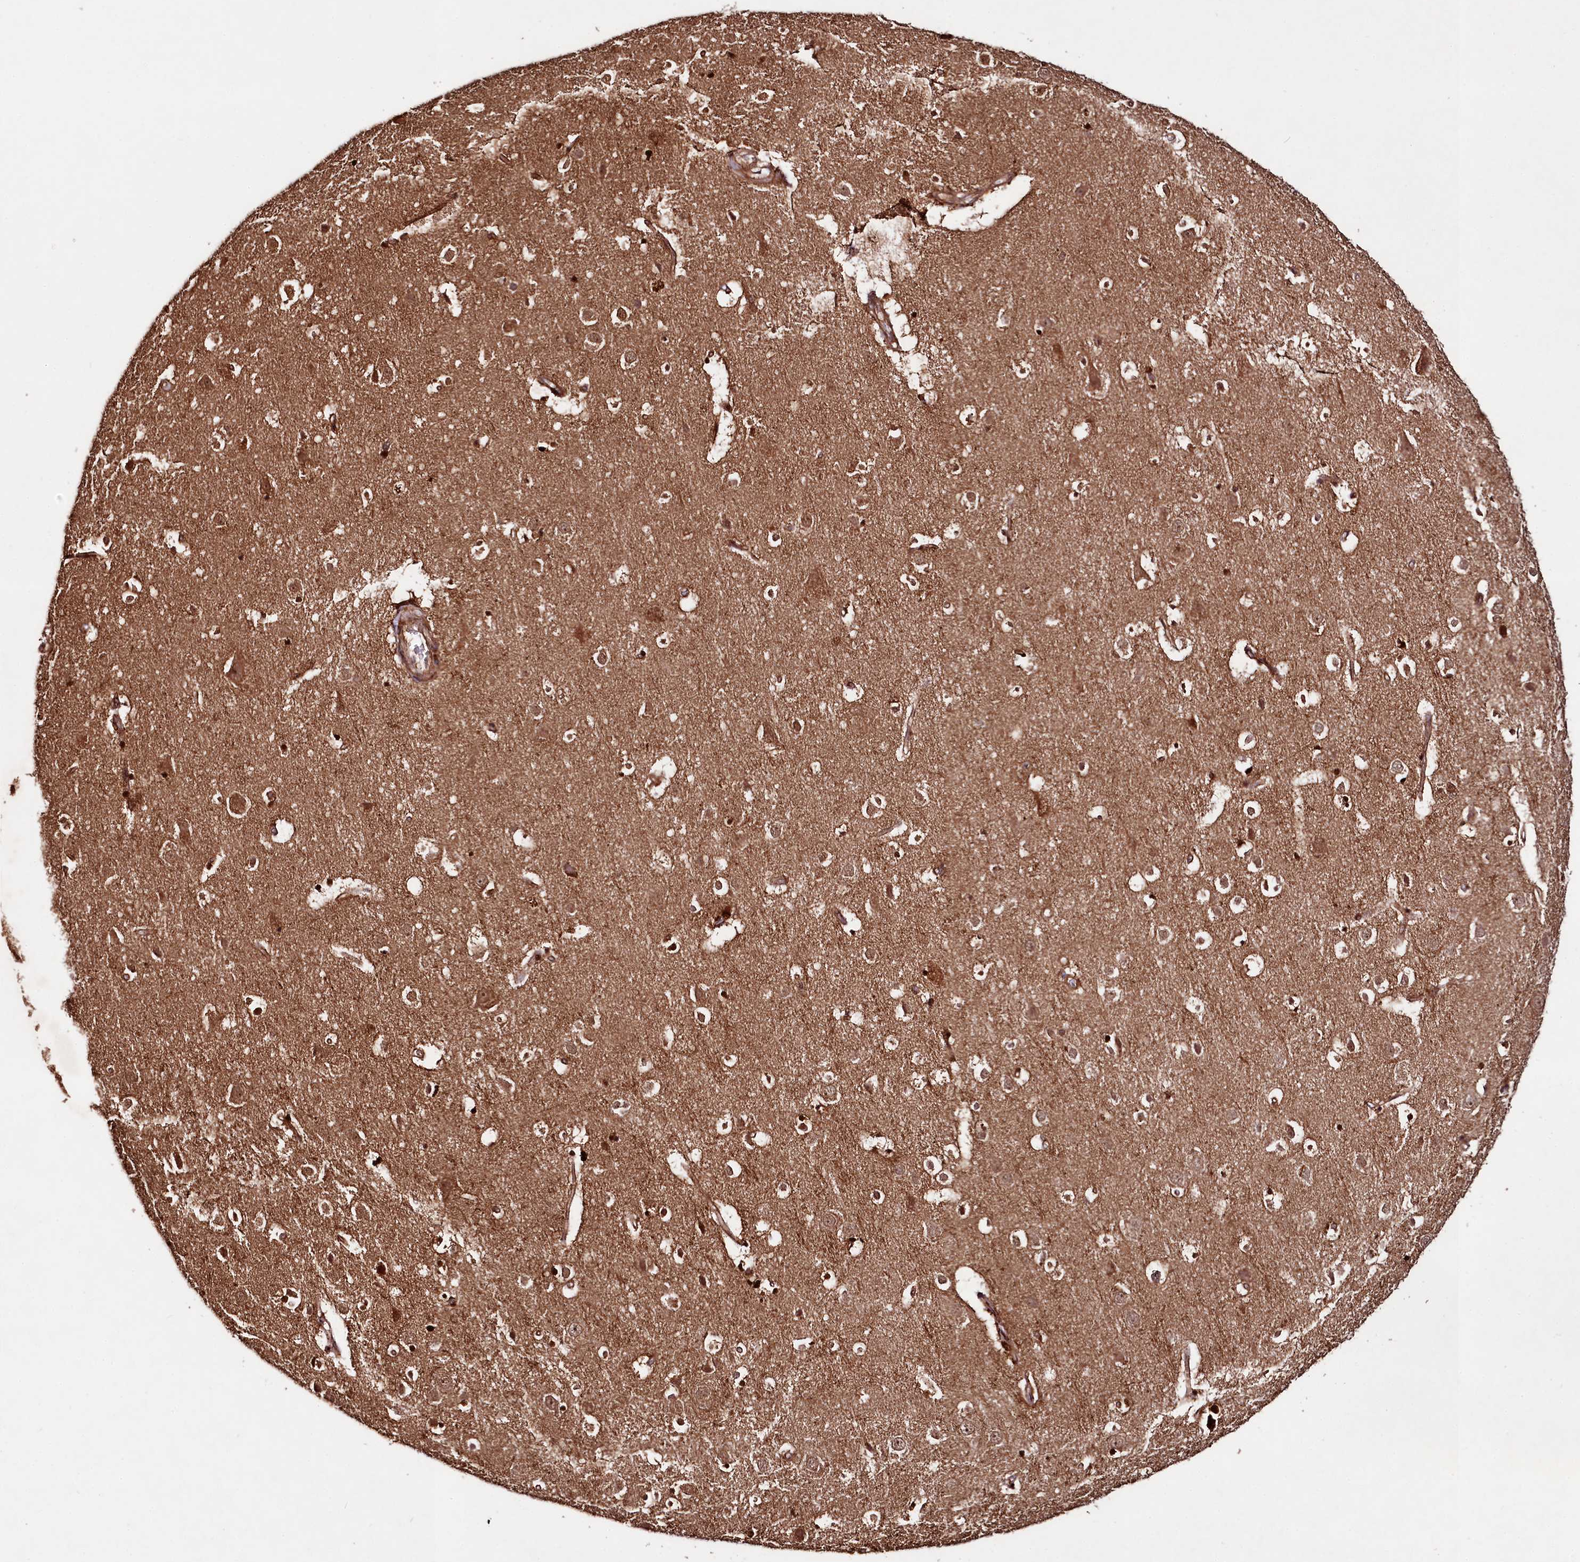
{"staining": {"intensity": "moderate", "quantity": "25%-75%", "location": "cytoplasmic/membranous"}, "tissue": "cerebral cortex", "cell_type": "Endothelial cells", "image_type": "normal", "snomed": [{"axis": "morphology", "description": "Normal tissue, NOS"}, {"axis": "topography", "description": "Cerebral cortex"}], "caption": "Immunohistochemical staining of benign human cerebral cortex shows medium levels of moderate cytoplasmic/membranous expression in about 25%-75% of endothelial cells.", "gene": "NEDD1", "patient": {"sex": "male", "age": 54}}